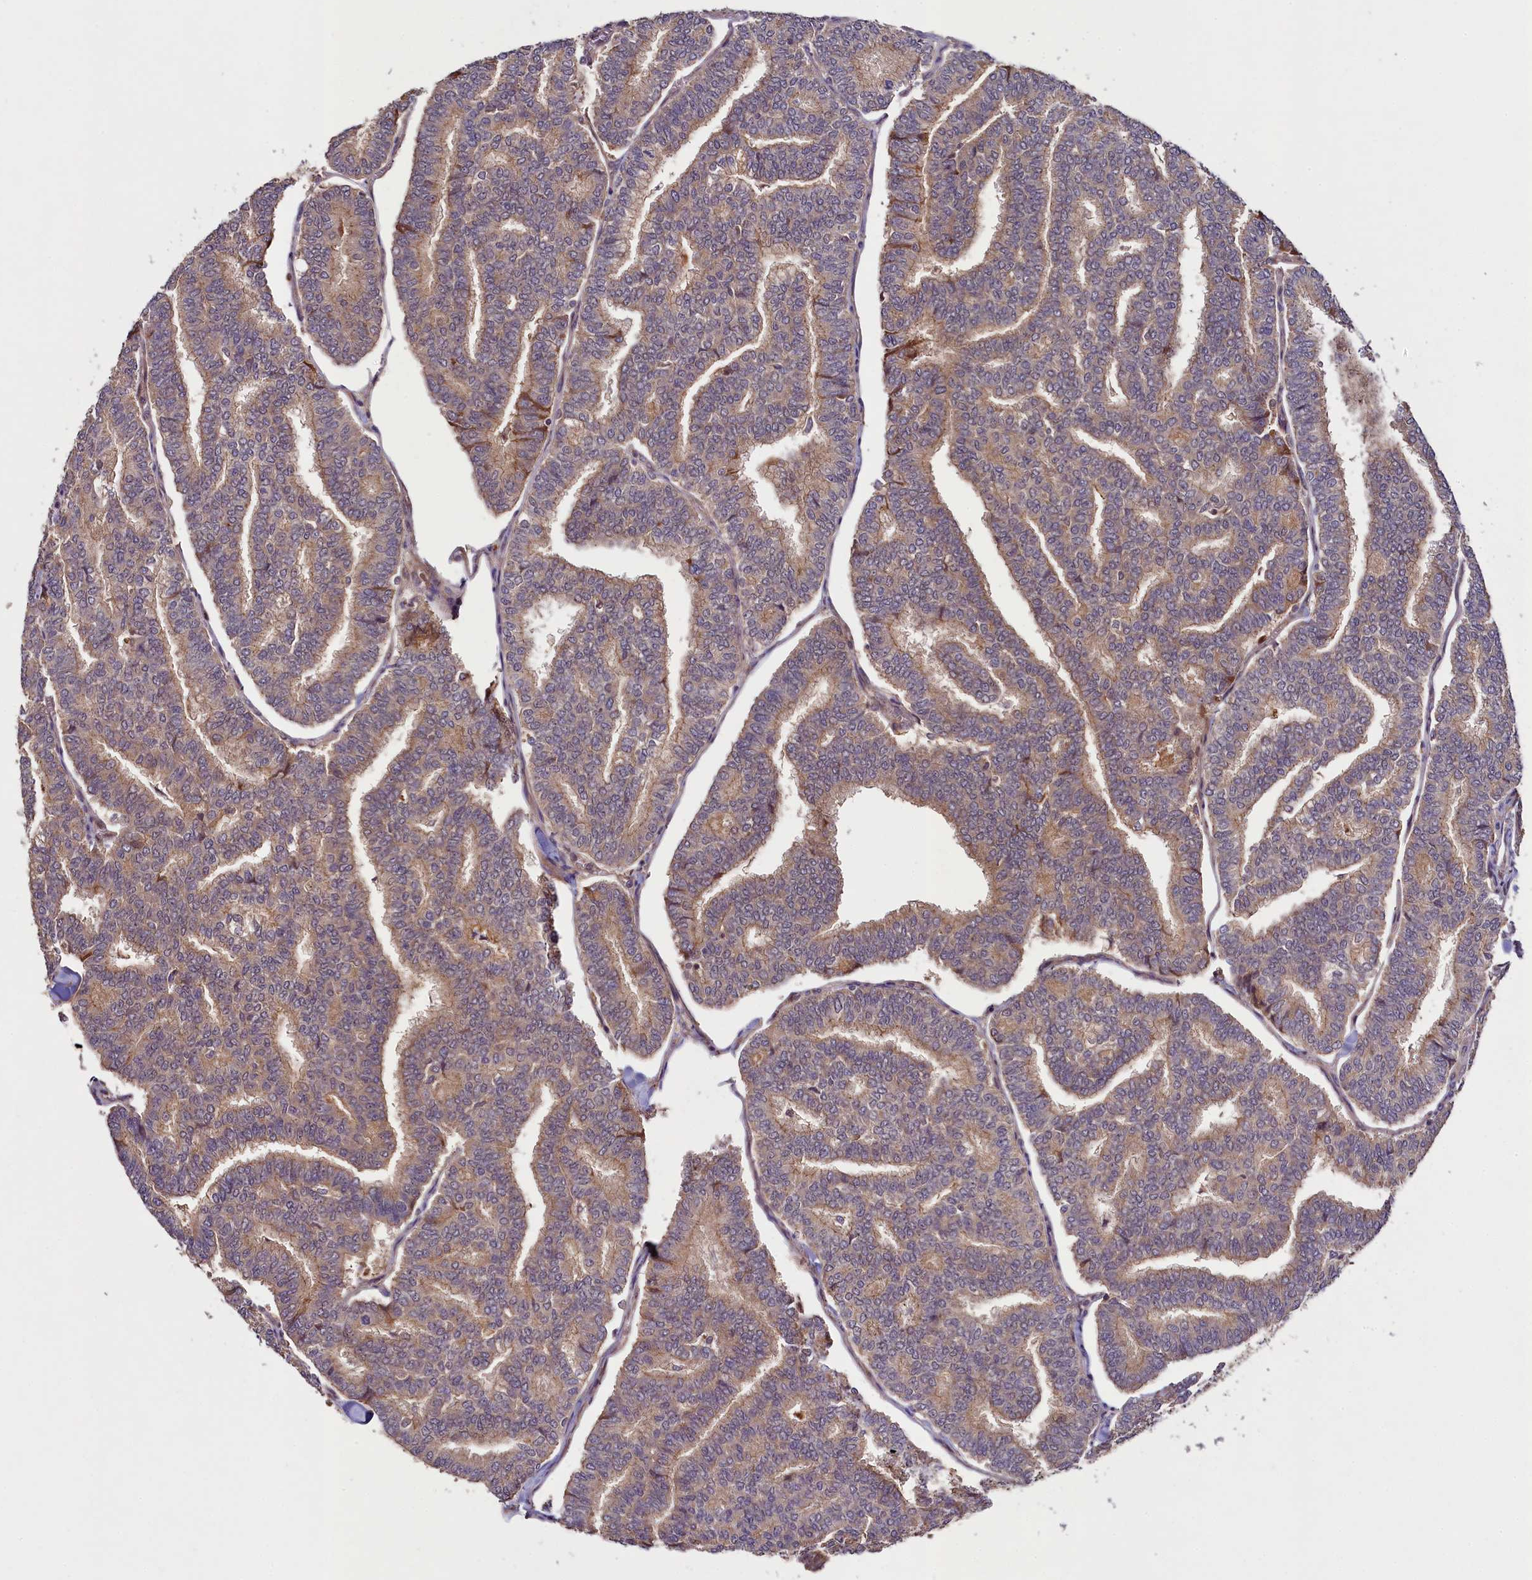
{"staining": {"intensity": "weak", "quantity": "25%-75%", "location": "cytoplasmic/membranous"}, "tissue": "thyroid cancer", "cell_type": "Tumor cells", "image_type": "cancer", "snomed": [{"axis": "morphology", "description": "Papillary adenocarcinoma, NOS"}, {"axis": "topography", "description": "Thyroid gland"}], "caption": "Tumor cells demonstrate weak cytoplasmic/membranous staining in approximately 25%-75% of cells in papillary adenocarcinoma (thyroid).", "gene": "CCDC102A", "patient": {"sex": "female", "age": 35}}